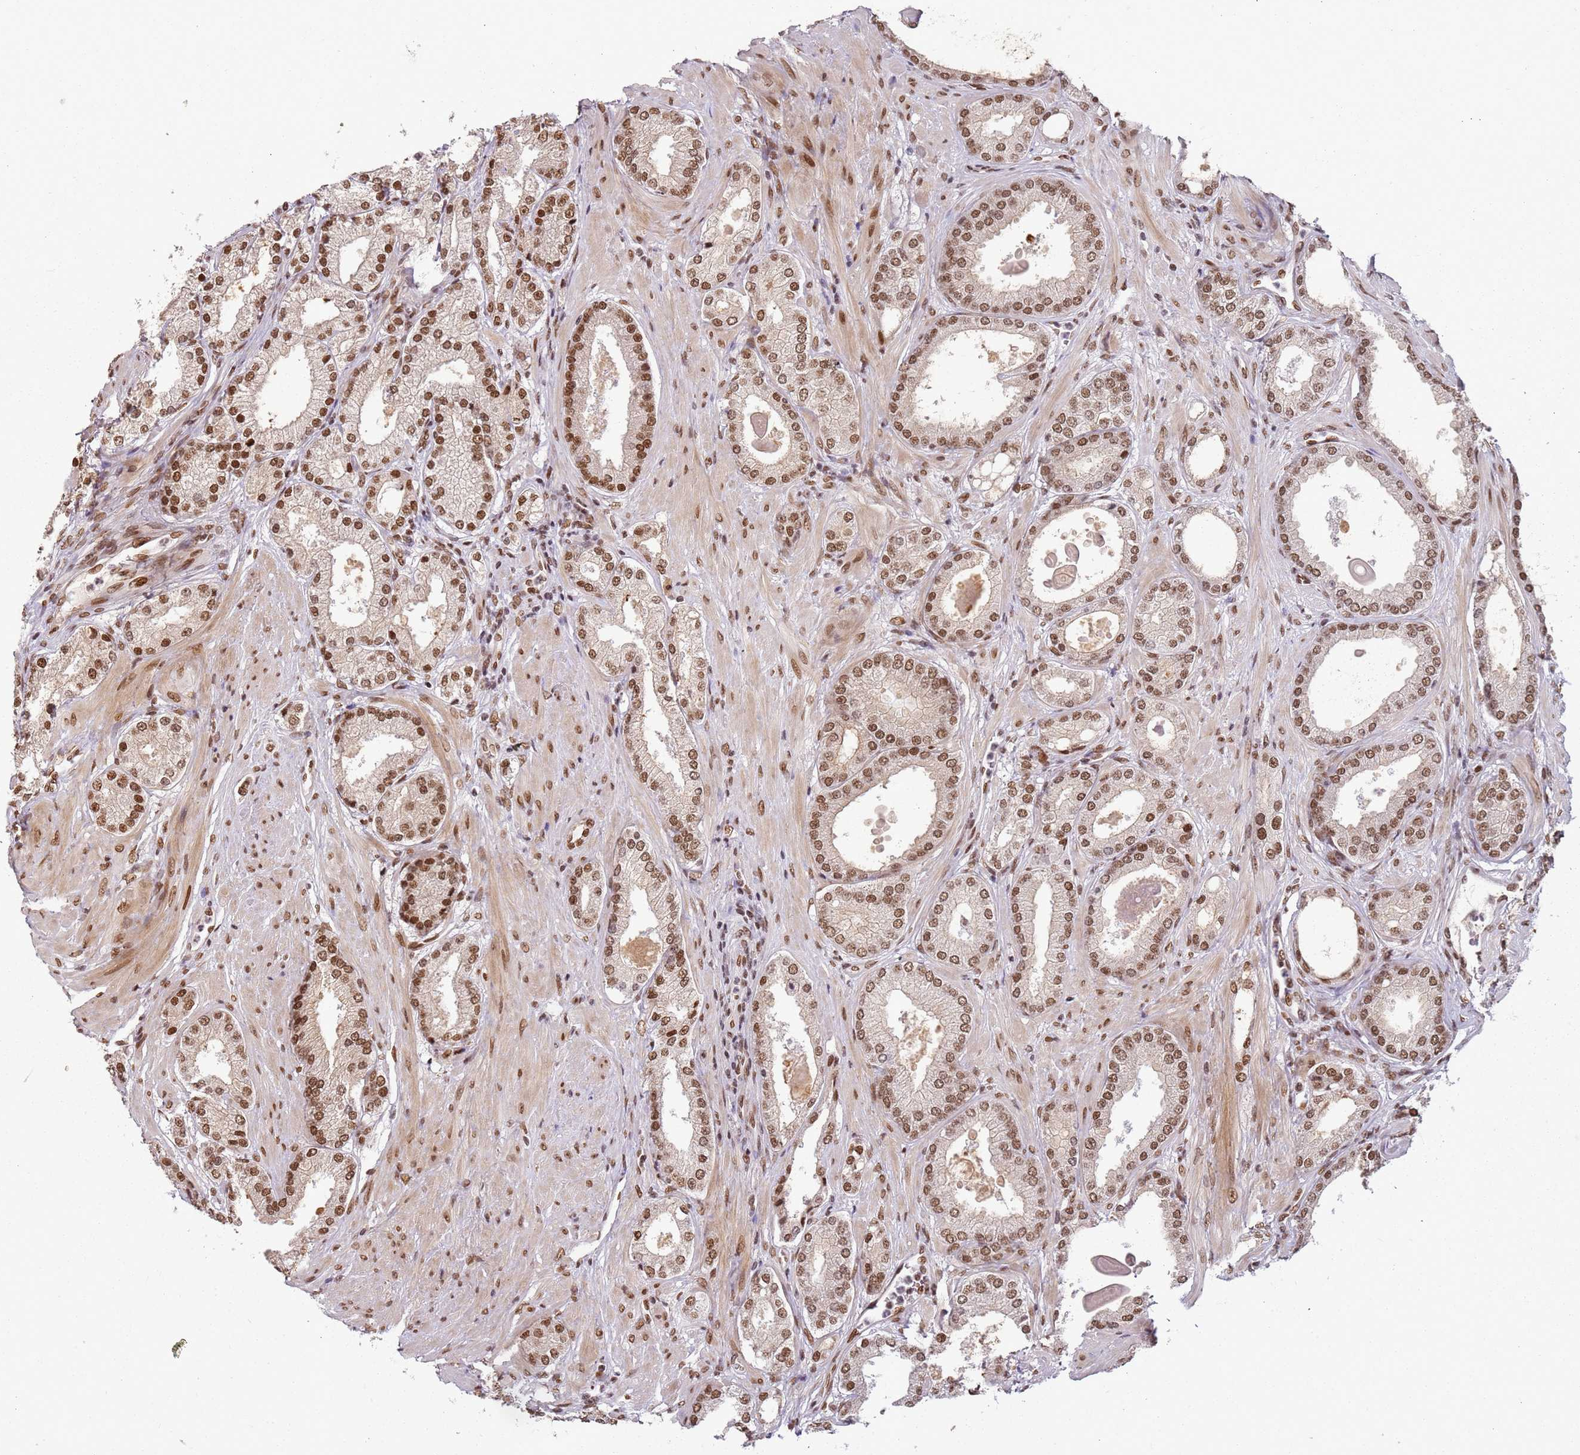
{"staining": {"intensity": "strong", "quantity": ">75%", "location": "nuclear"}, "tissue": "prostate cancer", "cell_type": "Tumor cells", "image_type": "cancer", "snomed": [{"axis": "morphology", "description": "Adenocarcinoma, Low grade"}, {"axis": "topography", "description": "Prostate"}], "caption": "IHC (DAB (3,3'-diaminobenzidine)) staining of human prostate cancer demonstrates strong nuclear protein staining in about >75% of tumor cells.", "gene": "TENT4A", "patient": {"sex": "male", "age": 59}}